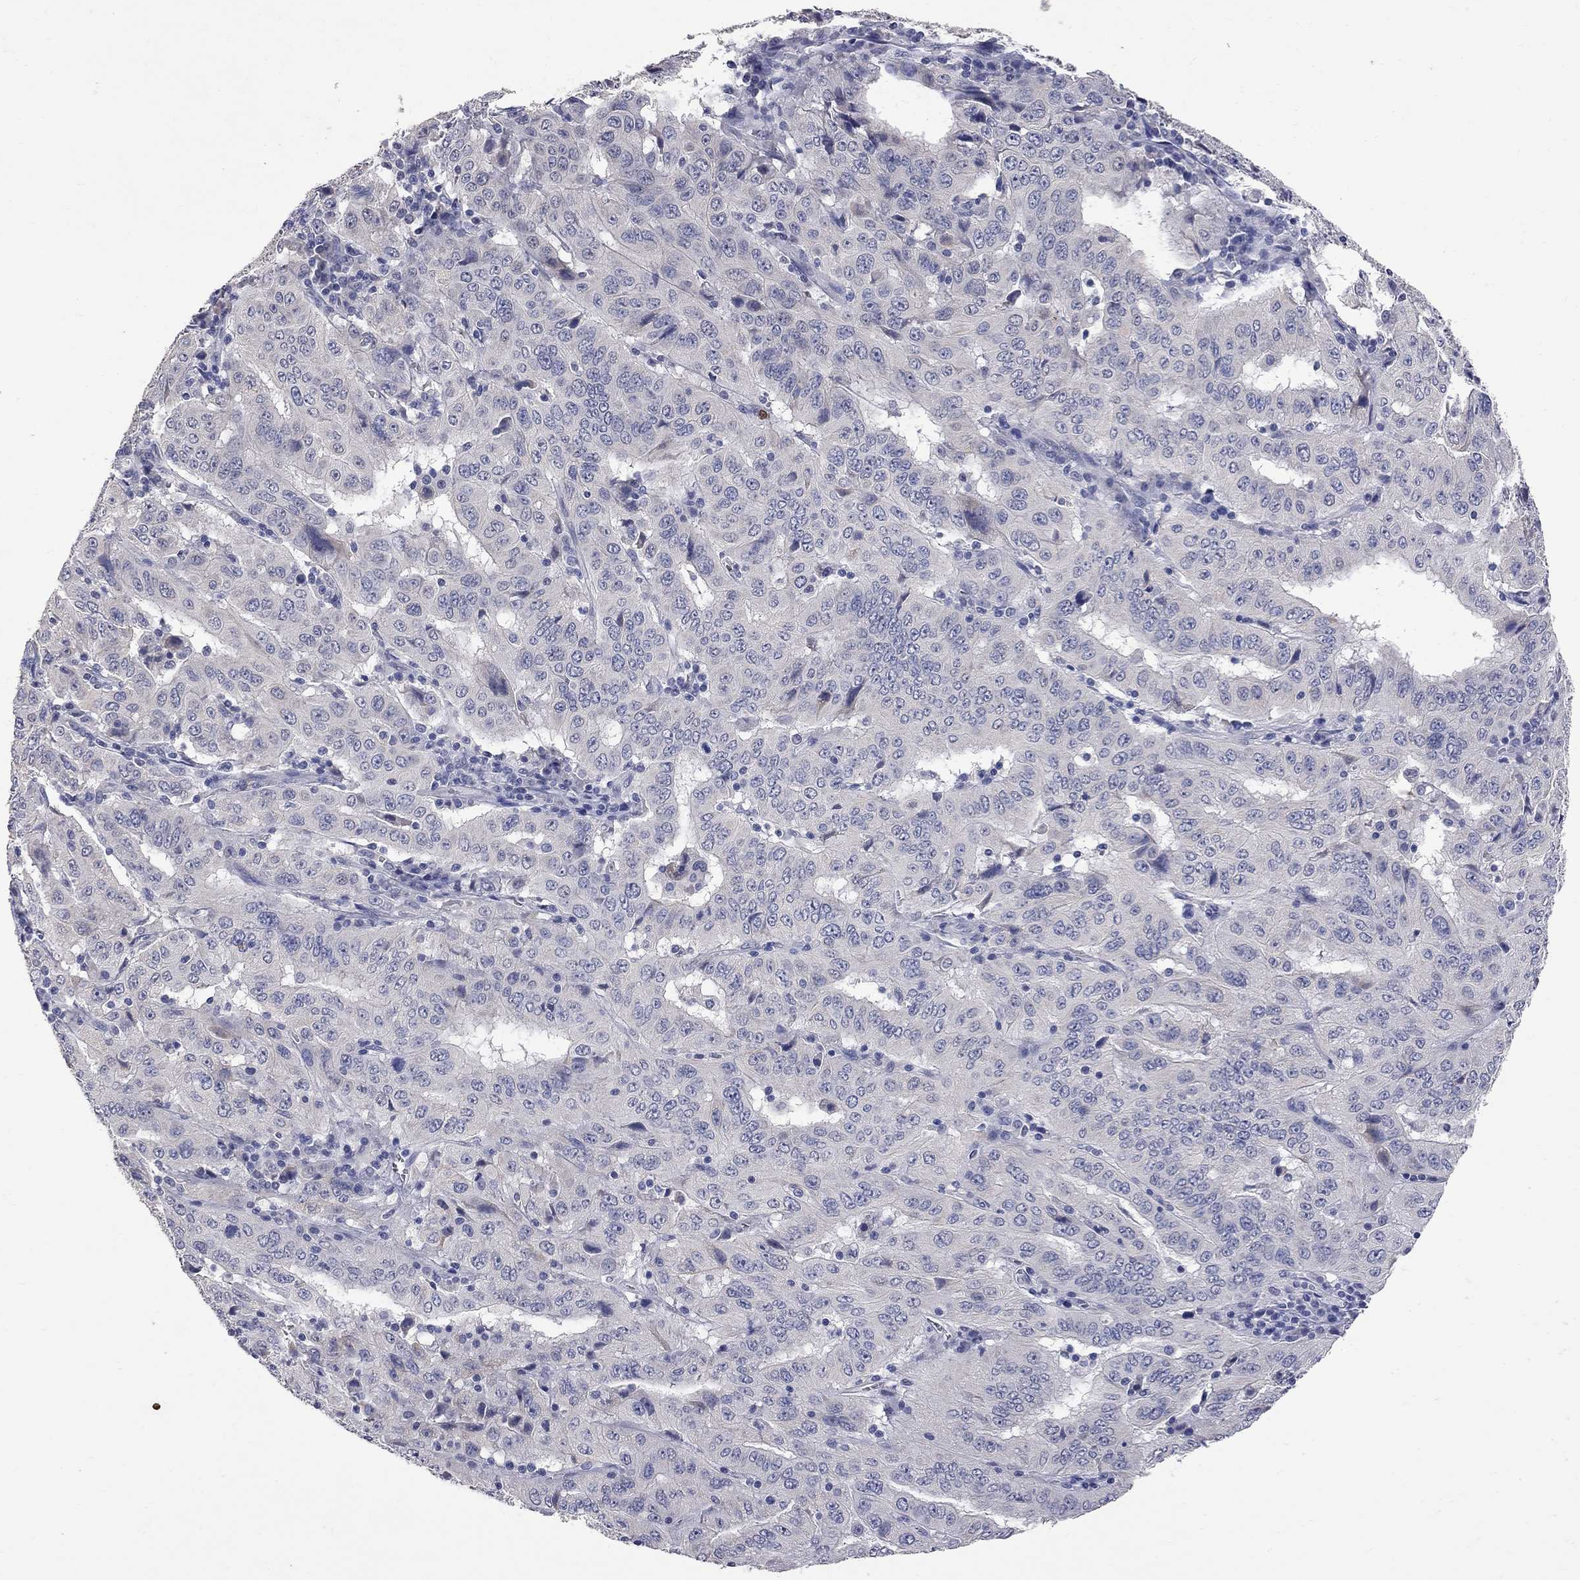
{"staining": {"intensity": "negative", "quantity": "none", "location": "none"}, "tissue": "pancreatic cancer", "cell_type": "Tumor cells", "image_type": "cancer", "snomed": [{"axis": "morphology", "description": "Adenocarcinoma, NOS"}, {"axis": "topography", "description": "Pancreas"}], "caption": "Tumor cells are negative for protein expression in human pancreatic adenocarcinoma.", "gene": "NOS2", "patient": {"sex": "male", "age": 63}}